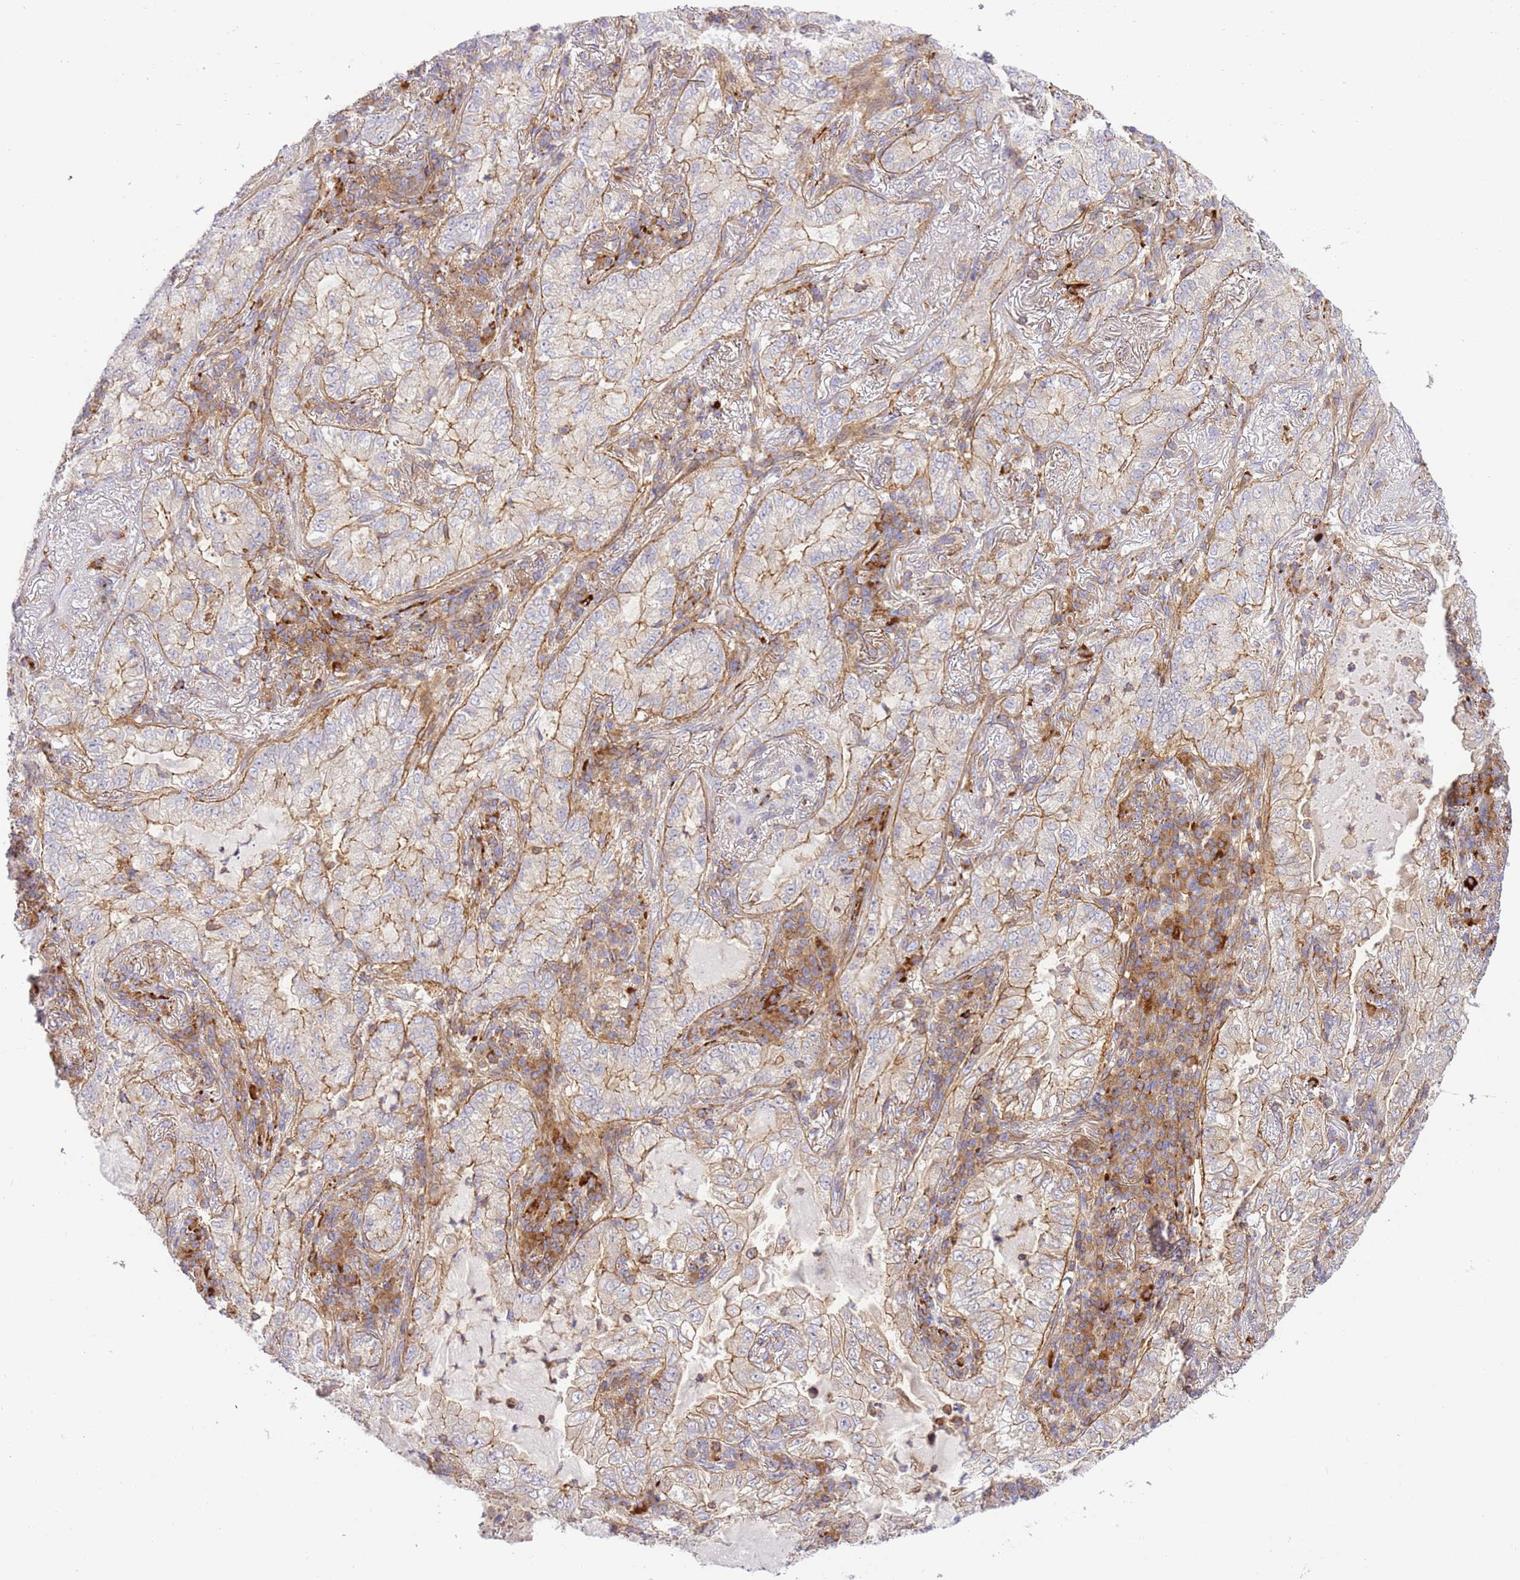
{"staining": {"intensity": "moderate", "quantity": "<25%", "location": "cytoplasmic/membranous"}, "tissue": "lung cancer", "cell_type": "Tumor cells", "image_type": "cancer", "snomed": [{"axis": "morphology", "description": "Adenocarcinoma, NOS"}, {"axis": "topography", "description": "Lung"}], "caption": "This is a photomicrograph of immunohistochemistry staining of lung cancer (adenocarcinoma), which shows moderate expression in the cytoplasmic/membranous of tumor cells.", "gene": "EFCAB8", "patient": {"sex": "female", "age": 73}}